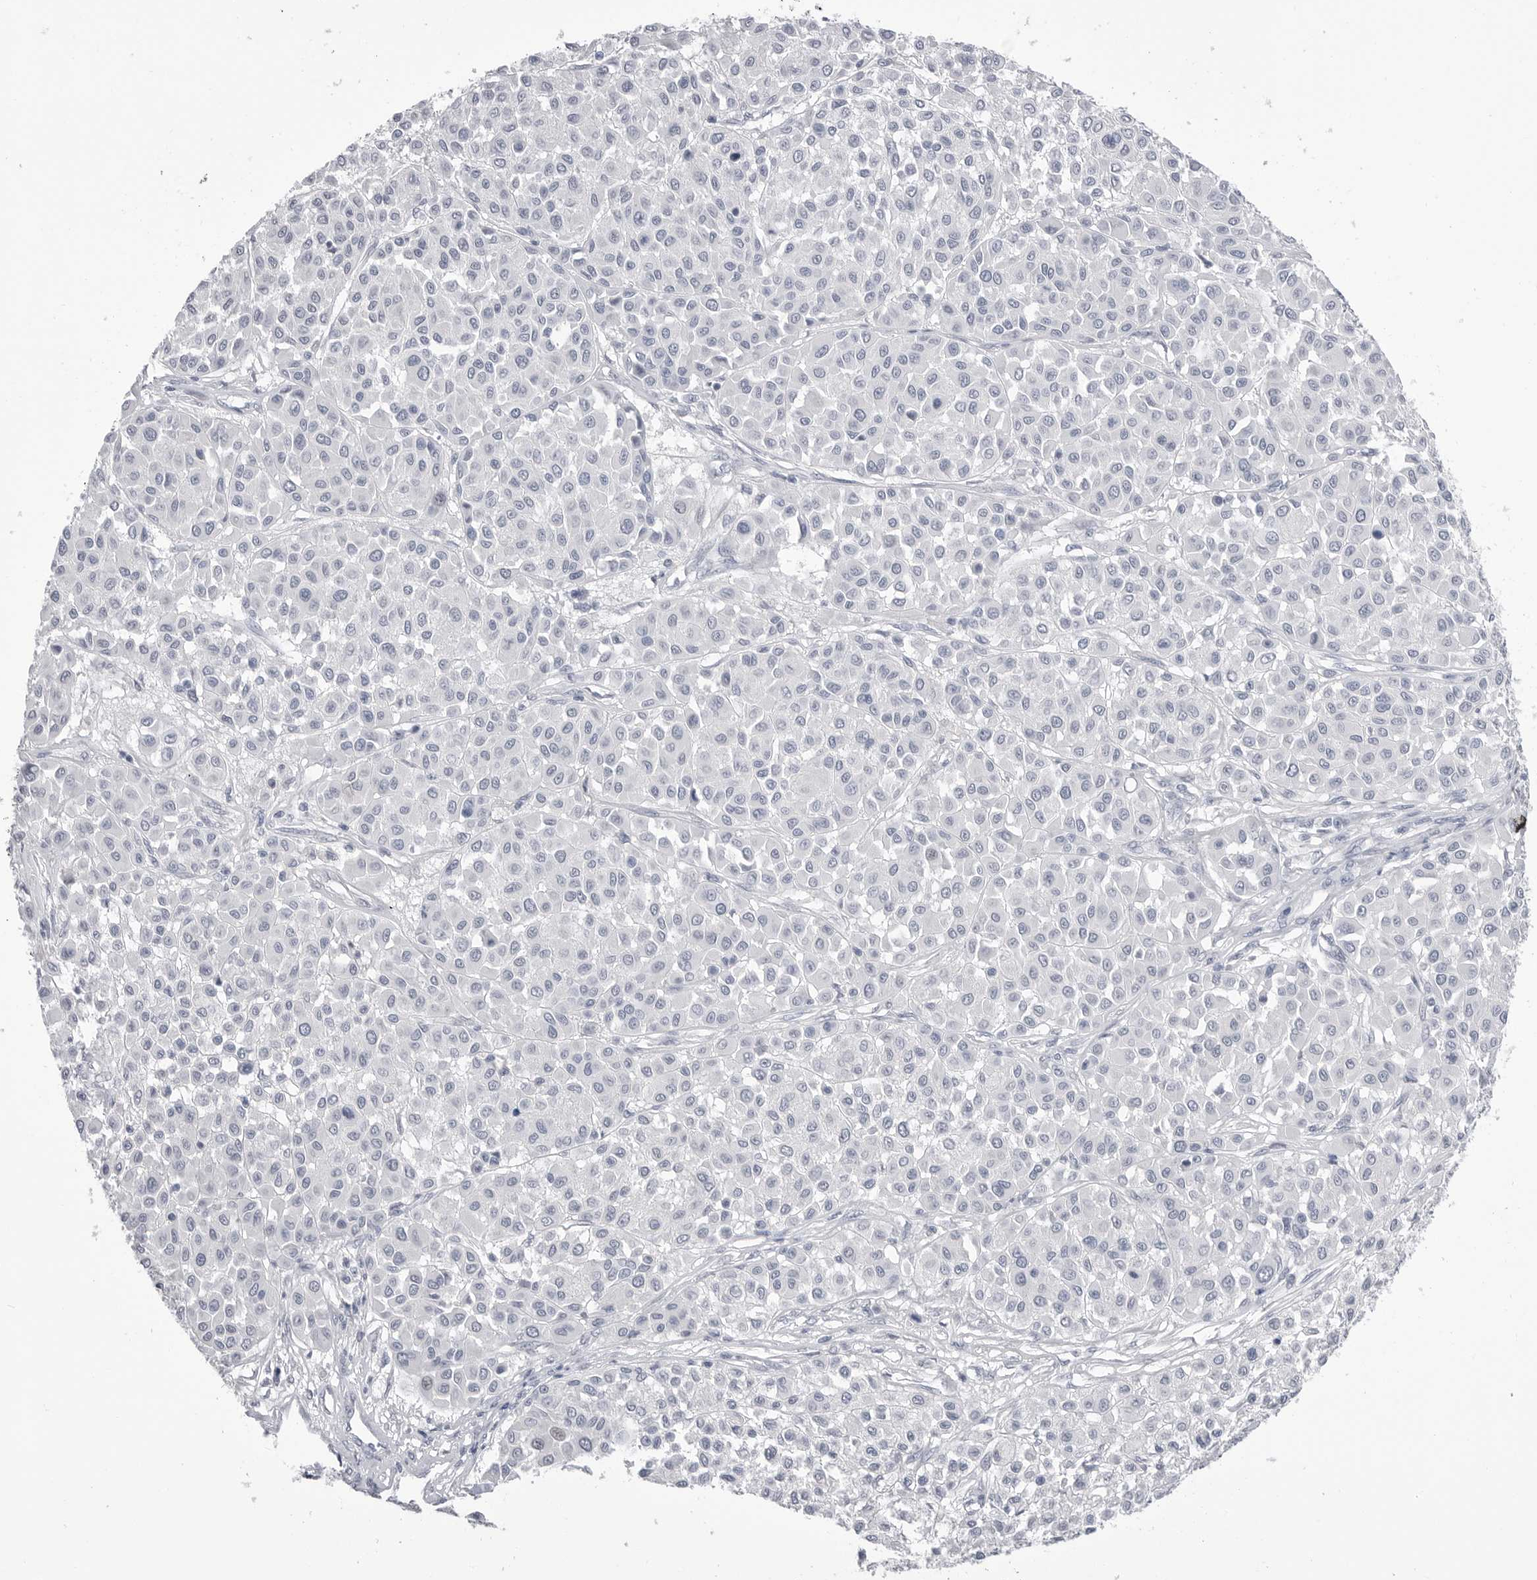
{"staining": {"intensity": "negative", "quantity": "none", "location": "none"}, "tissue": "melanoma", "cell_type": "Tumor cells", "image_type": "cancer", "snomed": [{"axis": "morphology", "description": "Malignant melanoma, Metastatic site"}, {"axis": "topography", "description": "Soft tissue"}], "caption": "This is an immunohistochemistry histopathology image of malignant melanoma (metastatic site). There is no staining in tumor cells.", "gene": "CPB1", "patient": {"sex": "male", "age": 41}}